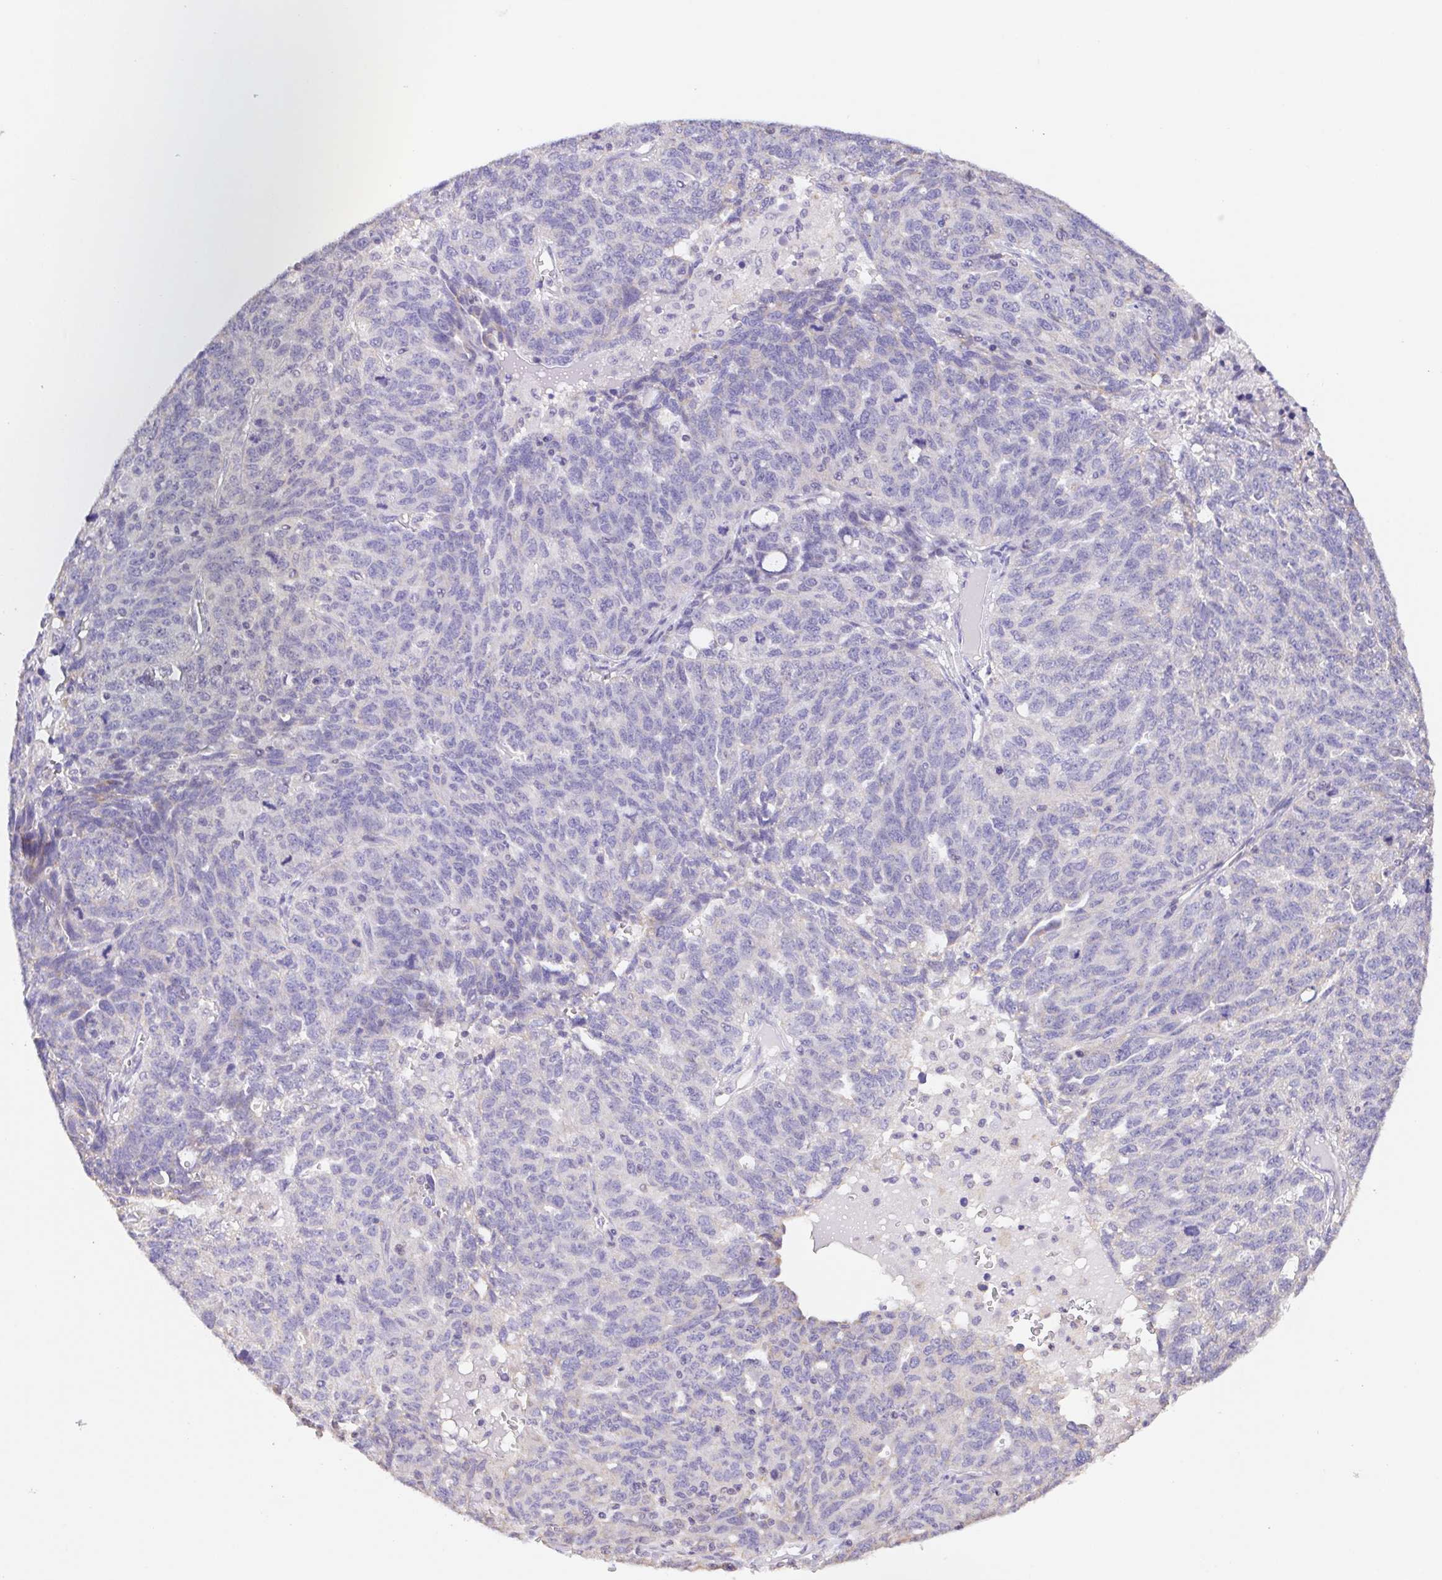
{"staining": {"intensity": "negative", "quantity": "none", "location": "none"}, "tissue": "ovarian cancer", "cell_type": "Tumor cells", "image_type": "cancer", "snomed": [{"axis": "morphology", "description": "Cystadenocarcinoma, serous, NOS"}, {"axis": "topography", "description": "Ovary"}], "caption": "Protein analysis of serous cystadenocarcinoma (ovarian) exhibits no significant expression in tumor cells. (Brightfield microscopy of DAB (3,3'-diaminobenzidine) immunohistochemistry (IHC) at high magnification).", "gene": "FKBP6", "patient": {"sex": "female", "age": 71}}